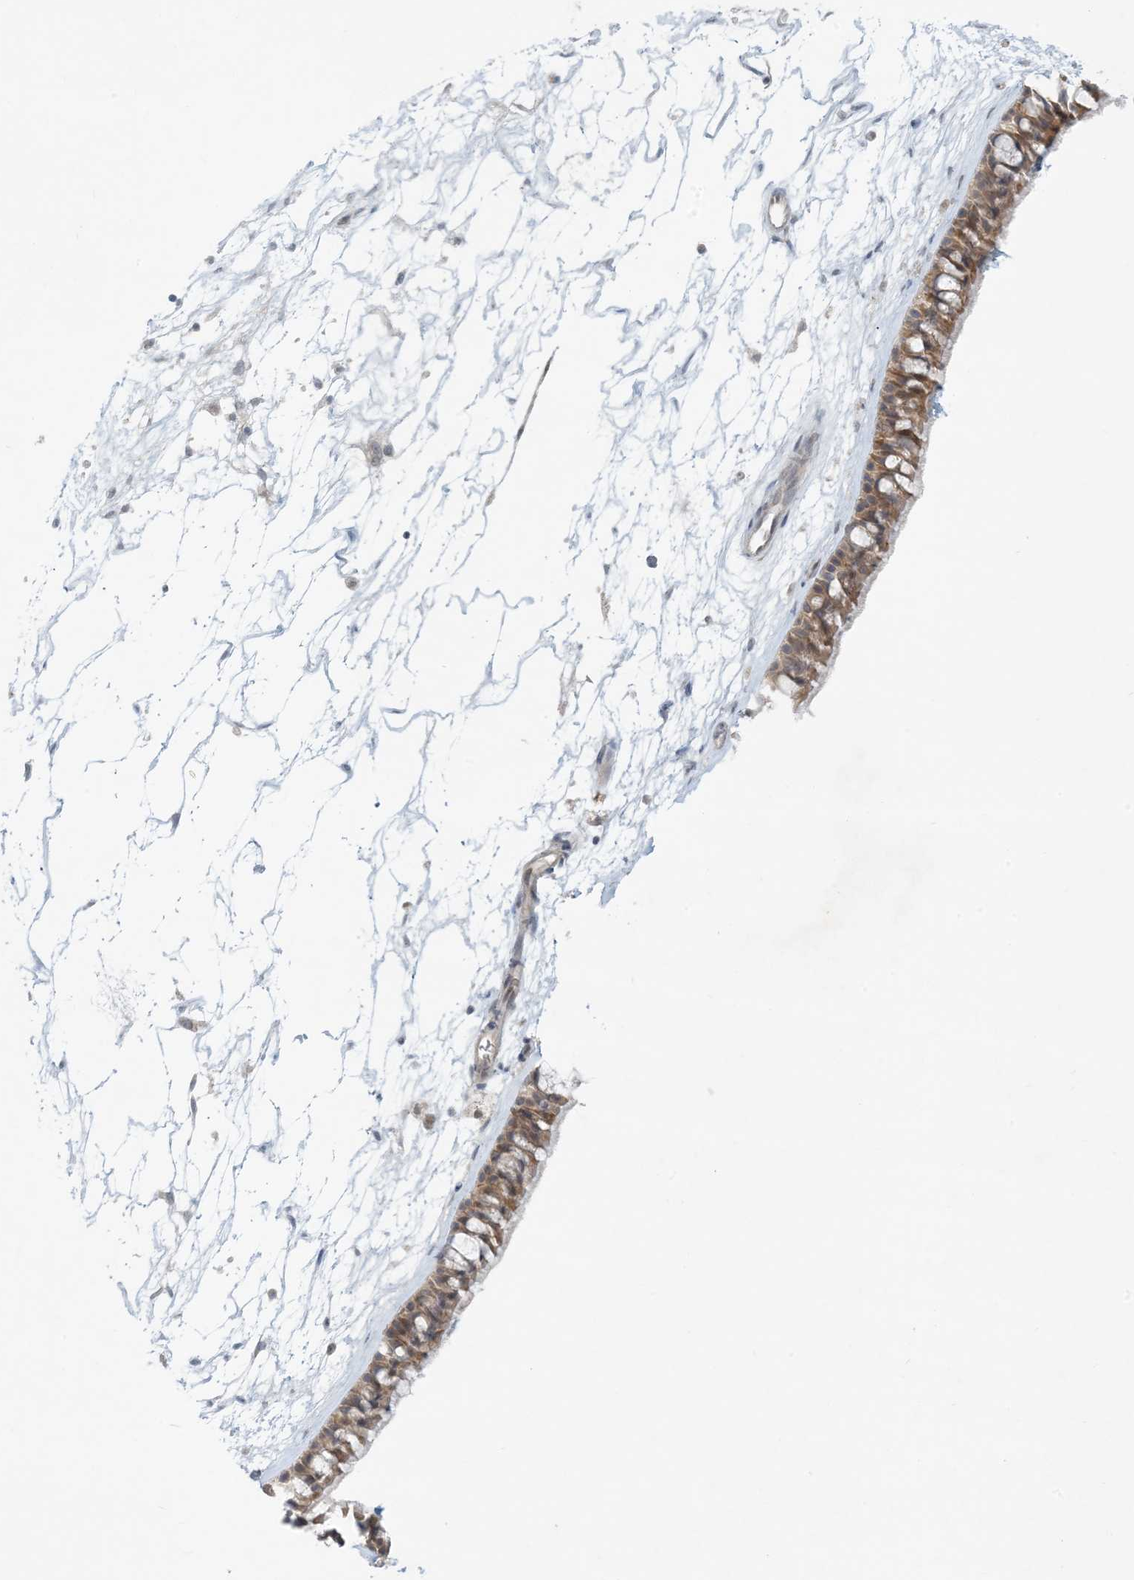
{"staining": {"intensity": "moderate", "quantity": ">75%", "location": "cytoplasmic/membranous"}, "tissue": "nasopharynx", "cell_type": "Respiratory epithelial cells", "image_type": "normal", "snomed": [{"axis": "morphology", "description": "Normal tissue, NOS"}, {"axis": "topography", "description": "Nasopharynx"}], "caption": "Immunohistochemistry (IHC) micrograph of benign nasopharynx: human nasopharynx stained using immunohistochemistry displays medium levels of moderate protein expression localized specifically in the cytoplasmic/membranous of respiratory epithelial cells, appearing as a cytoplasmic/membranous brown color.", "gene": "OBI1", "patient": {"sex": "male", "age": 64}}